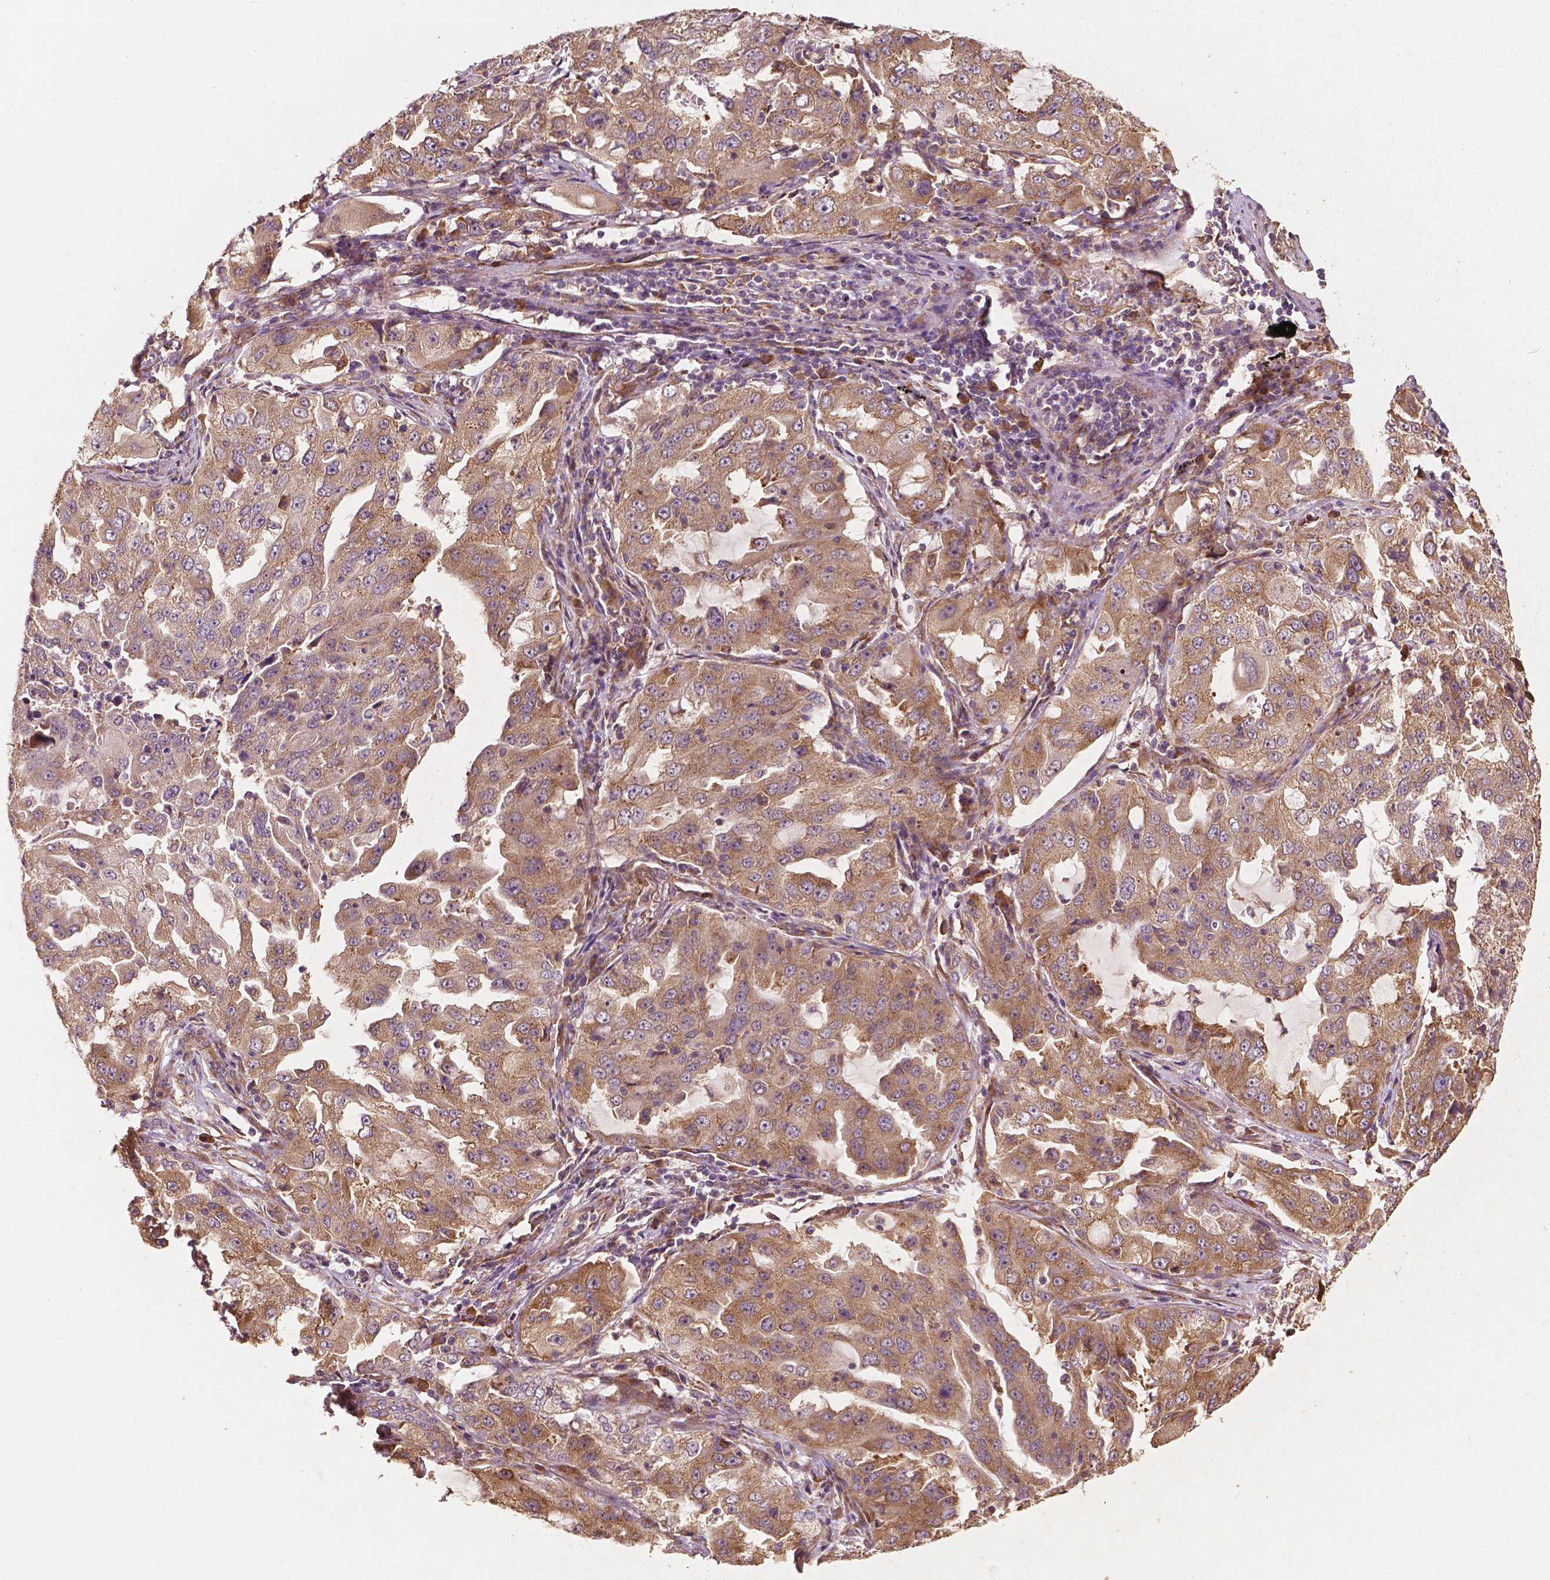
{"staining": {"intensity": "moderate", "quantity": ">75%", "location": "cytoplasmic/membranous"}, "tissue": "lung cancer", "cell_type": "Tumor cells", "image_type": "cancer", "snomed": [{"axis": "morphology", "description": "Adenocarcinoma, NOS"}, {"axis": "topography", "description": "Lung"}], "caption": "Brown immunohistochemical staining in human lung adenocarcinoma reveals moderate cytoplasmic/membranous staining in approximately >75% of tumor cells.", "gene": "G3BP1", "patient": {"sex": "female", "age": 61}}